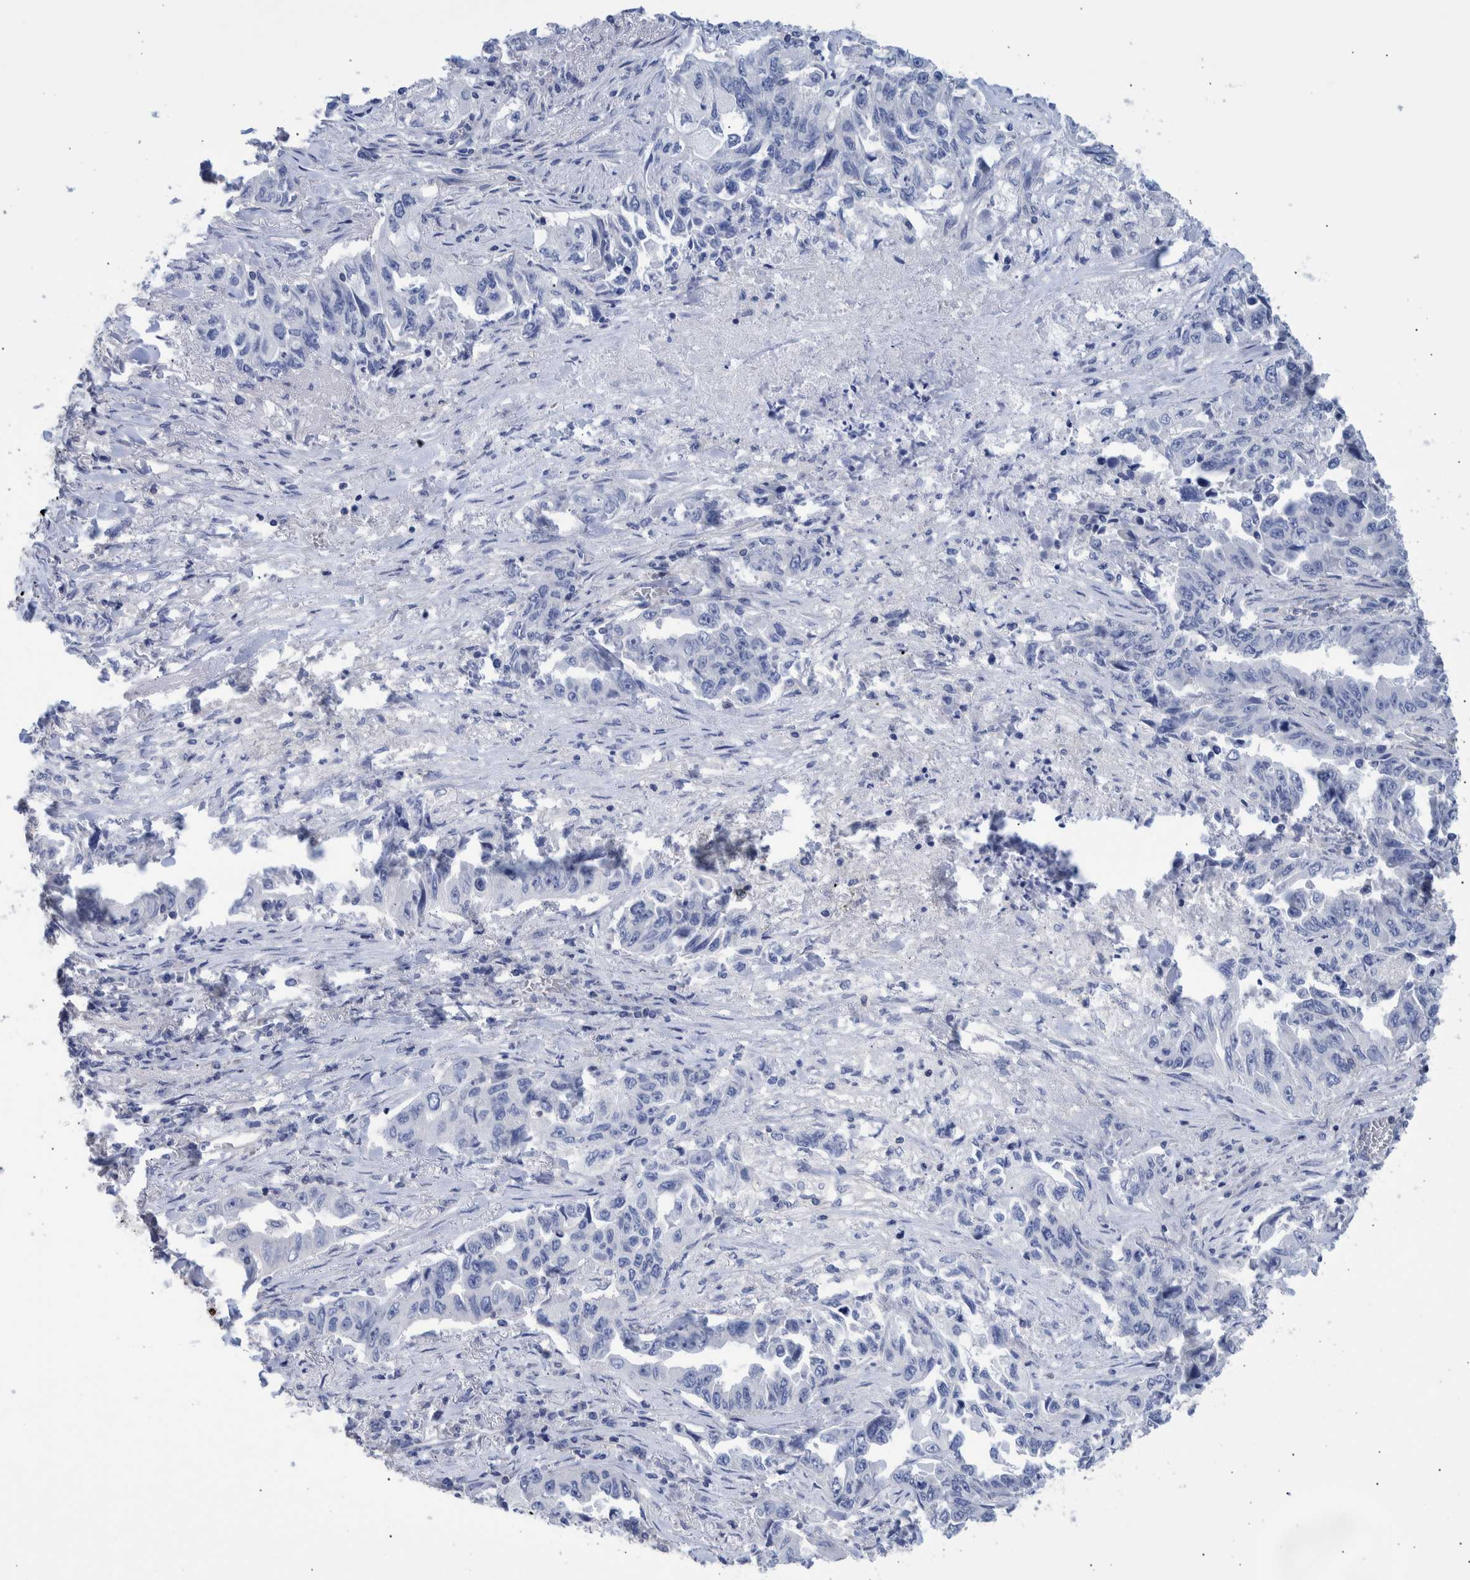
{"staining": {"intensity": "negative", "quantity": "none", "location": "none"}, "tissue": "lung cancer", "cell_type": "Tumor cells", "image_type": "cancer", "snomed": [{"axis": "morphology", "description": "Adenocarcinoma, NOS"}, {"axis": "topography", "description": "Lung"}], "caption": "The micrograph exhibits no significant expression in tumor cells of lung adenocarcinoma.", "gene": "PPP3CC", "patient": {"sex": "female", "age": 51}}